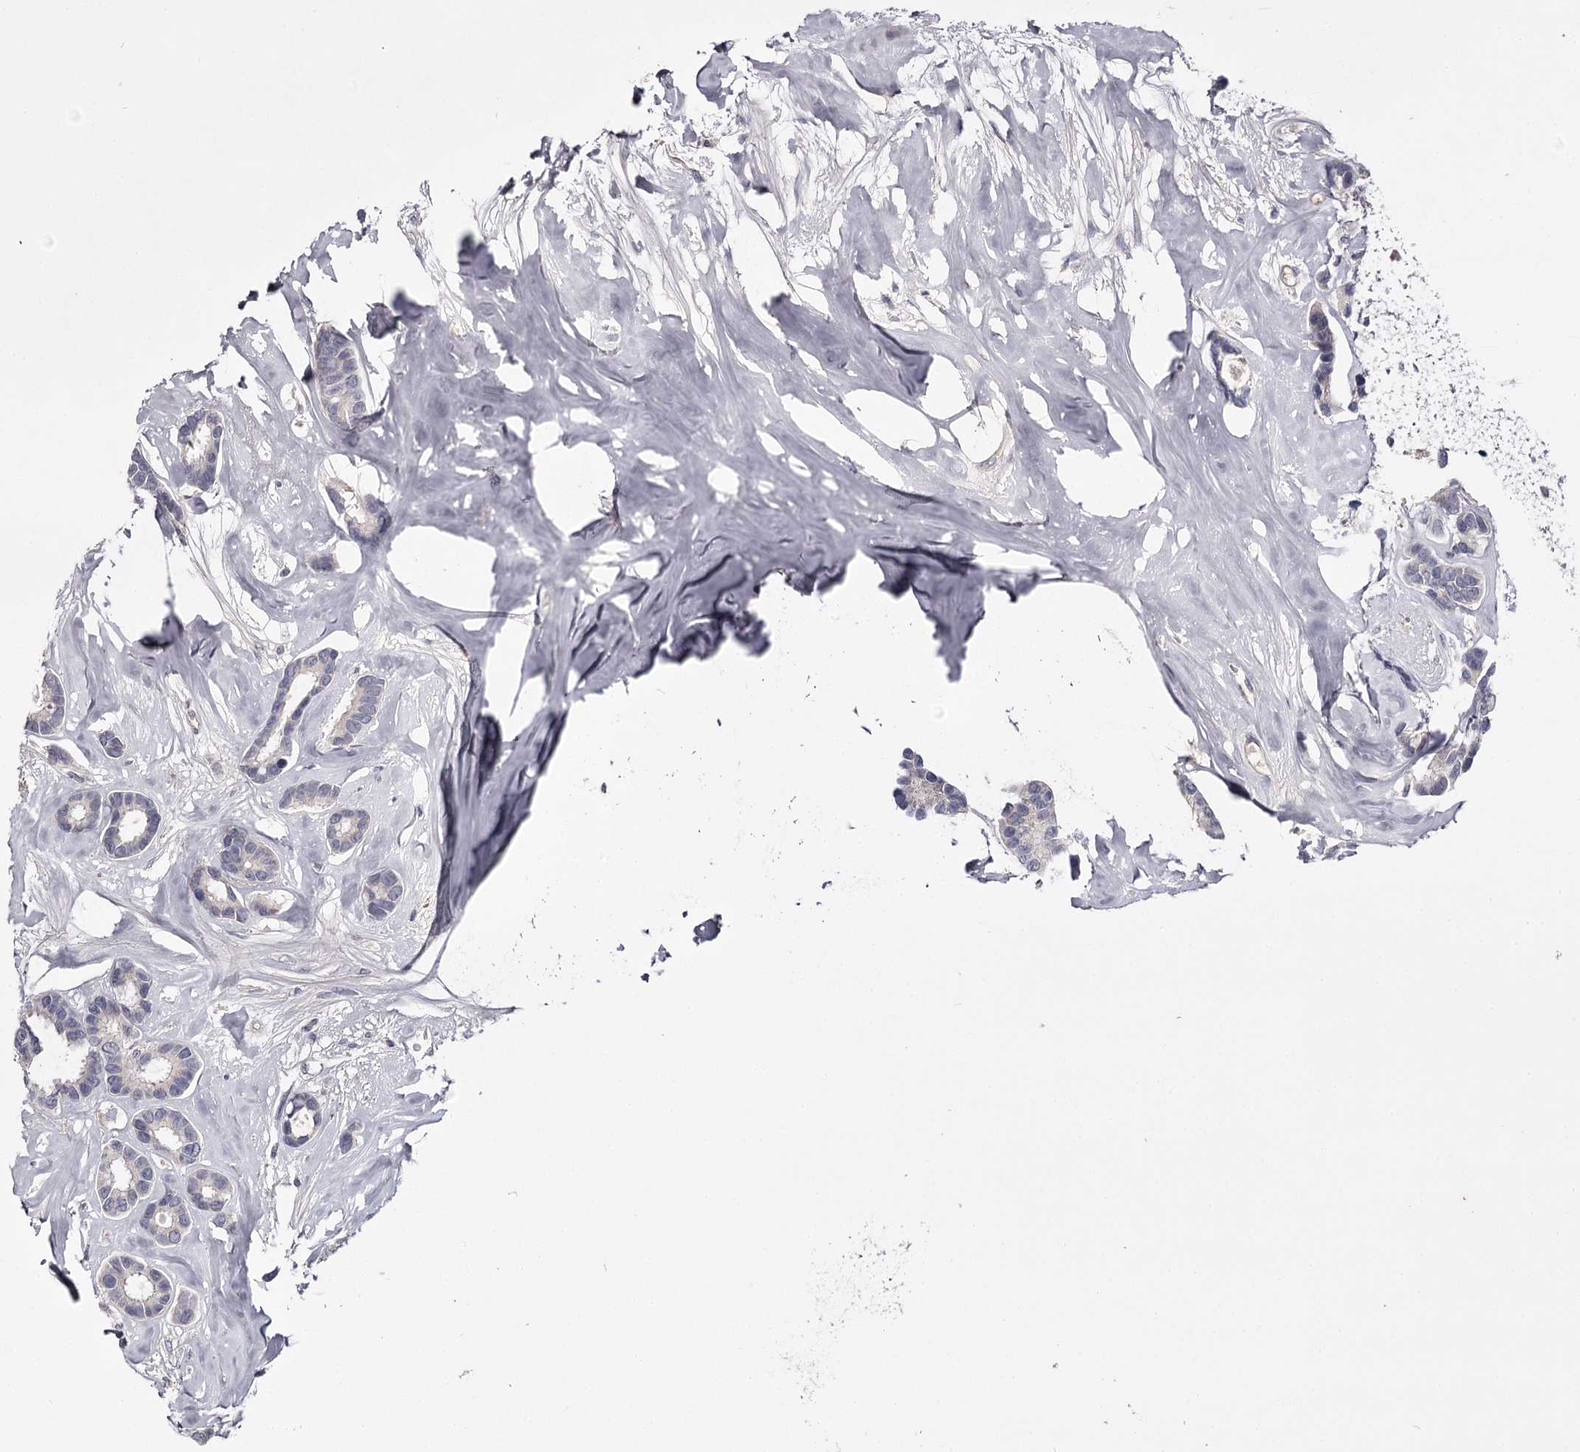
{"staining": {"intensity": "negative", "quantity": "none", "location": "none"}, "tissue": "breast cancer", "cell_type": "Tumor cells", "image_type": "cancer", "snomed": [{"axis": "morphology", "description": "Duct carcinoma"}, {"axis": "topography", "description": "Breast"}], "caption": "Tumor cells show no significant expression in breast intraductal carcinoma.", "gene": "PRM2", "patient": {"sex": "female", "age": 87}}